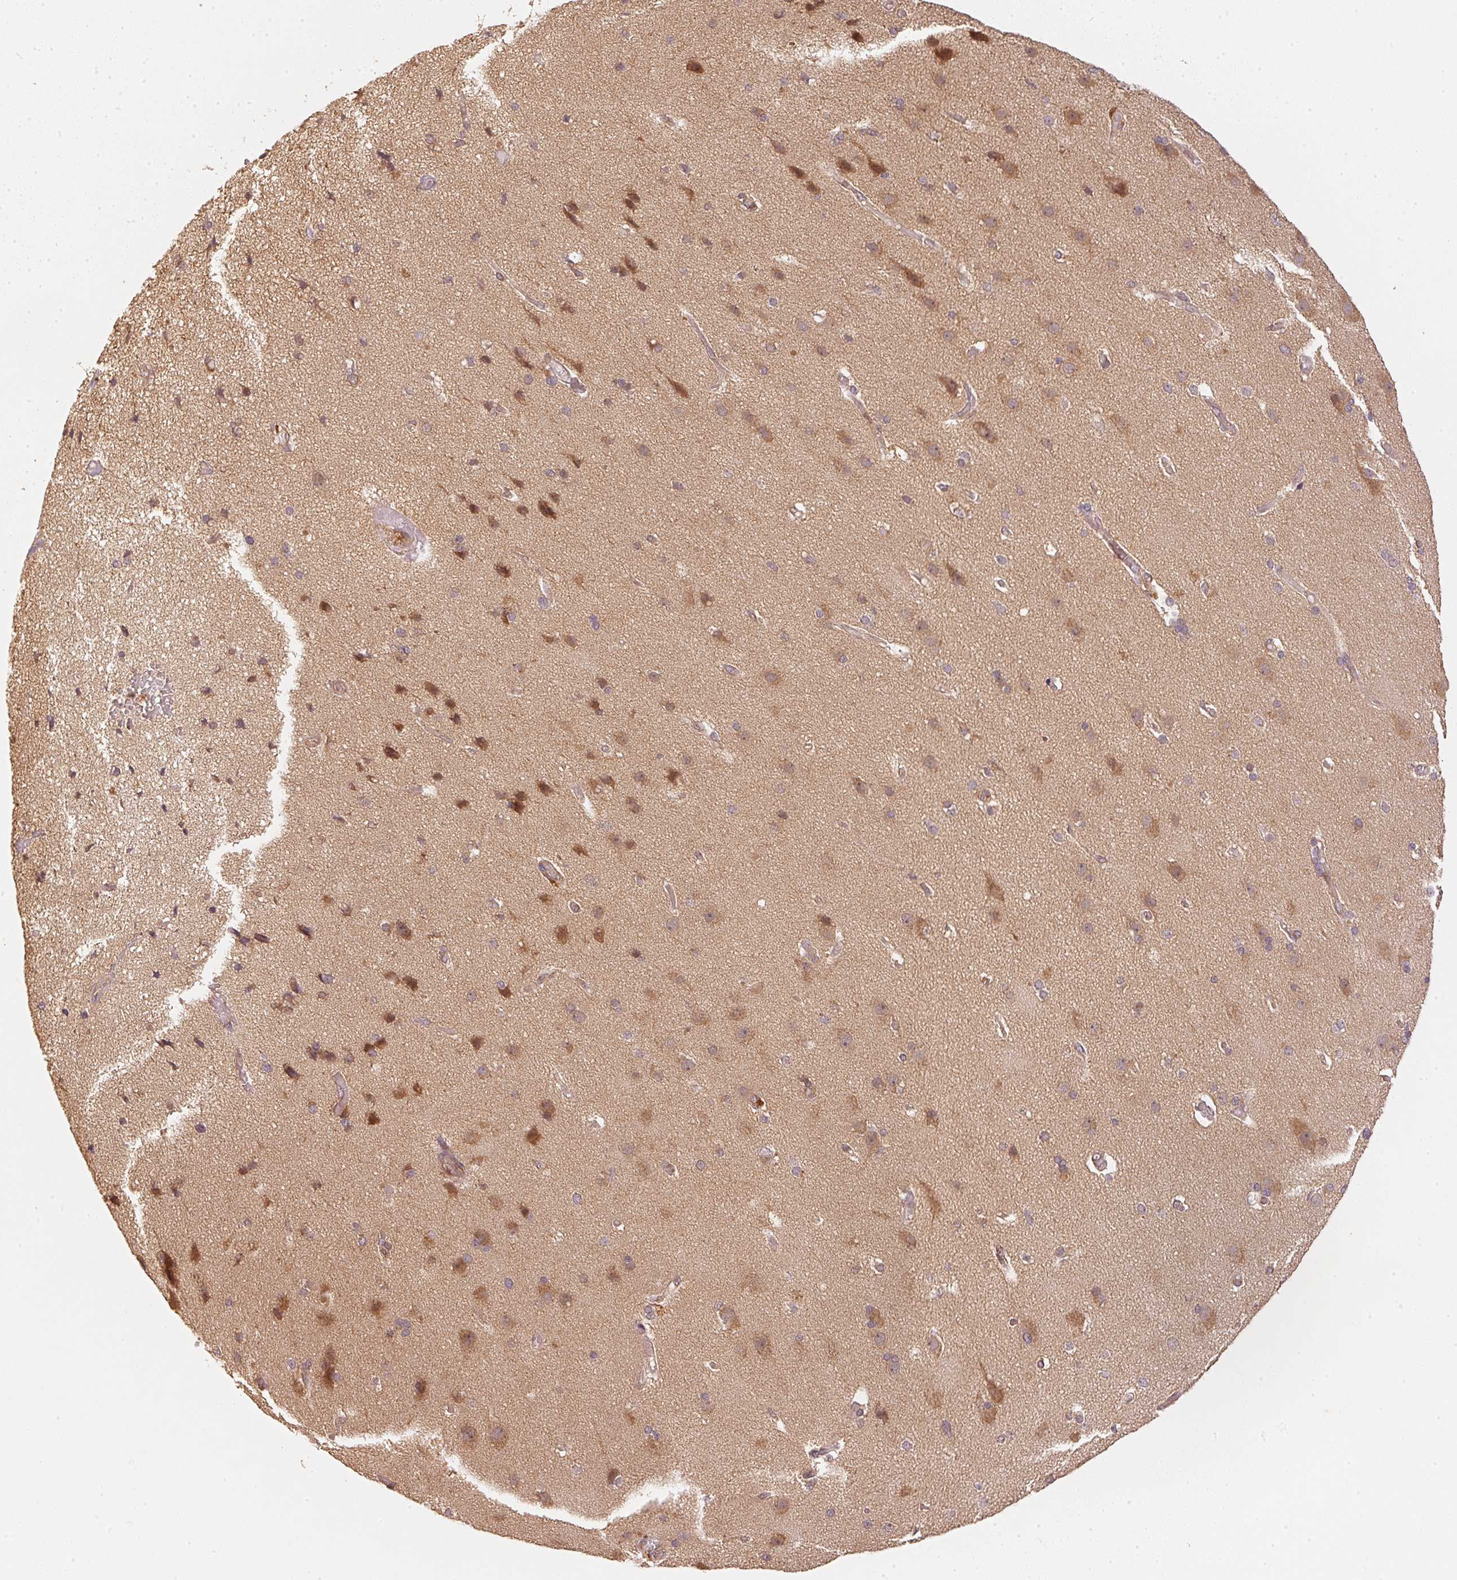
{"staining": {"intensity": "moderate", "quantity": ">75%", "location": "cytoplasmic/membranous"}, "tissue": "cerebral cortex", "cell_type": "Endothelial cells", "image_type": "normal", "snomed": [{"axis": "morphology", "description": "Normal tissue, NOS"}, {"axis": "morphology", "description": "Glioma, malignant, High grade"}, {"axis": "topography", "description": "Cerebral cortex"}], "caption": "Immunohistochemistry (IHC) micrograph of unremarkable cerebral cortex: human cerebral cortex stained using IHC demonstrates medium levels of moderate protein expression localized specifically in the cytoplasmic/membranous of endothelial cells, appearing as a cytoplasmic/membranous brown color.", "gene": "STRN4", "patient": {"sex": "male", "age": 71}}